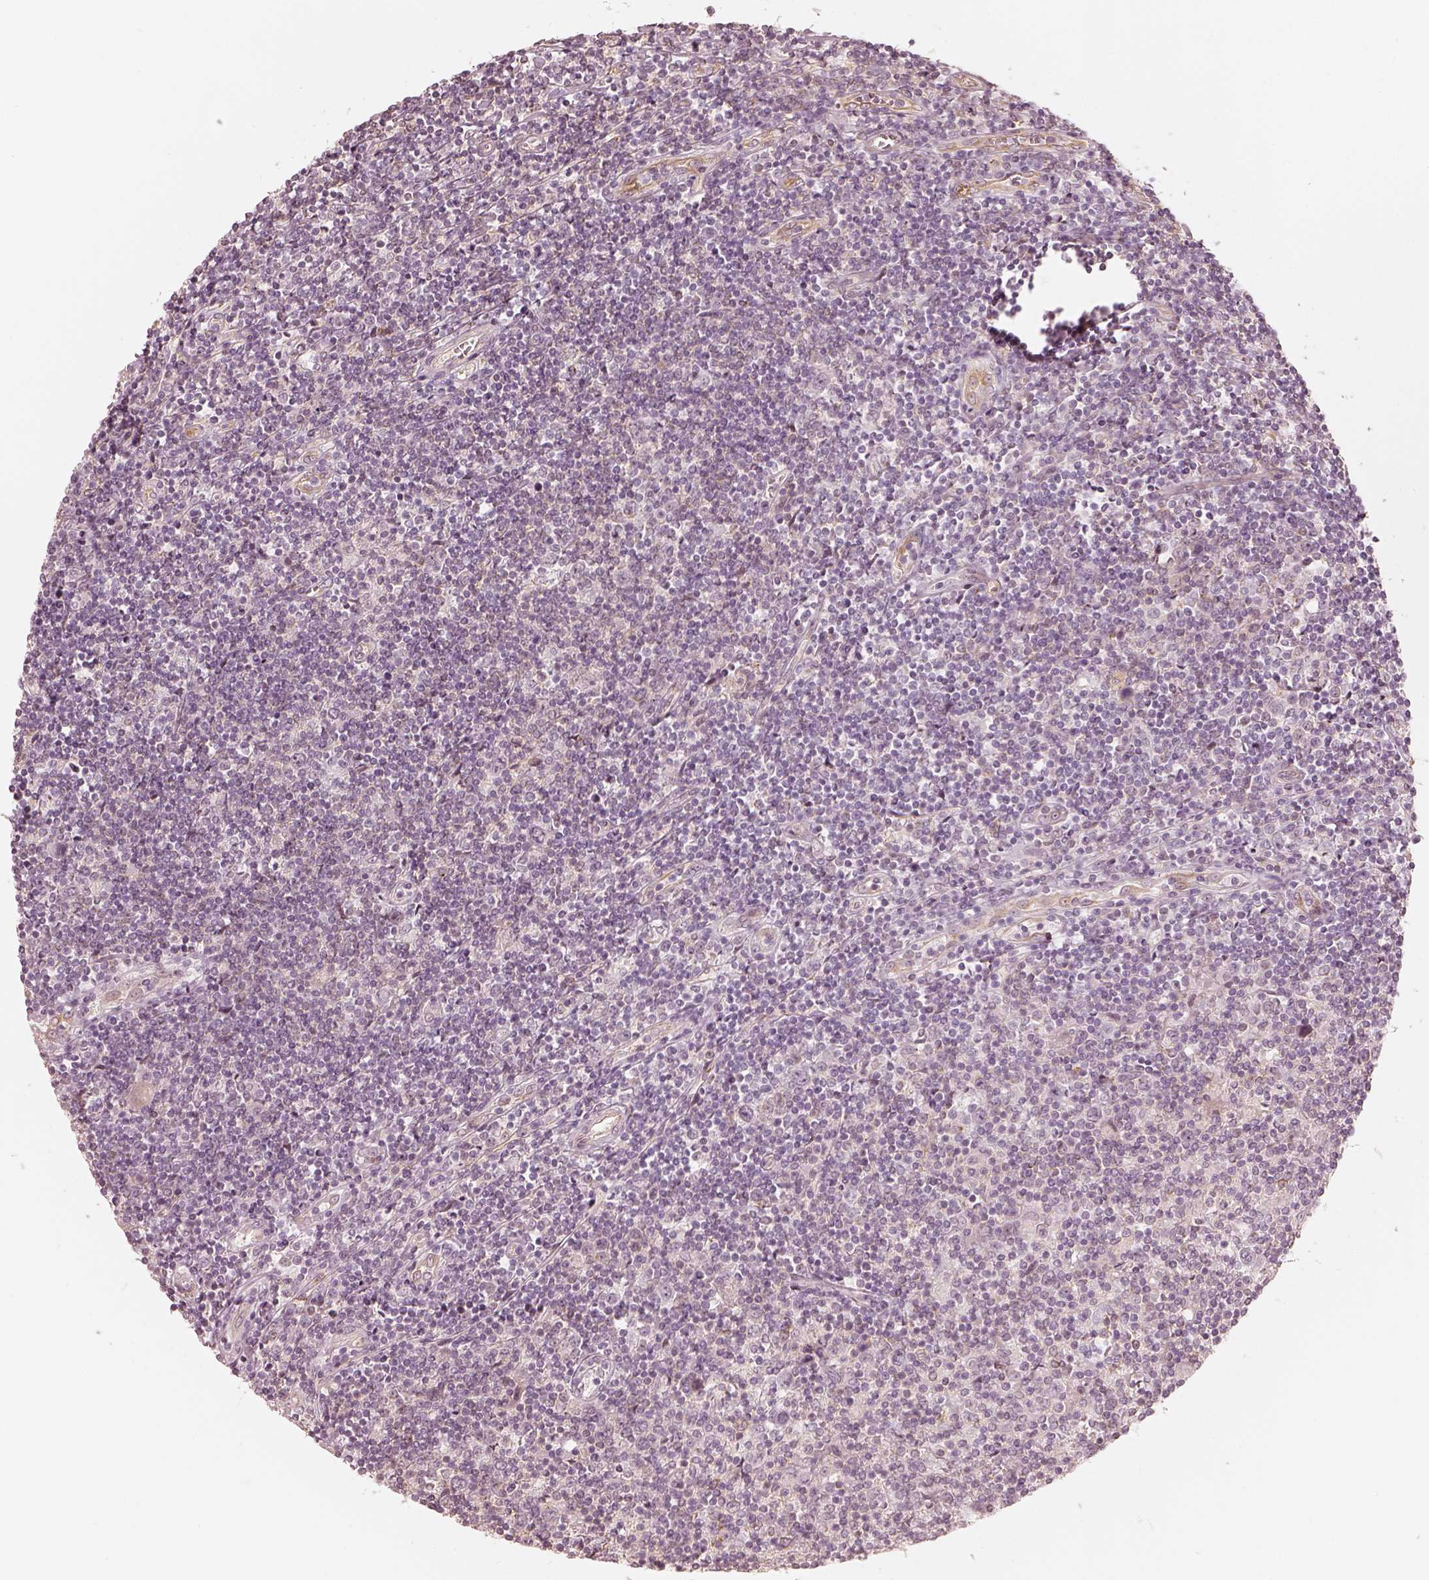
{"staining": {"intensity": "weak", "quantity": "25%-75%", "location": "cytoplasmic/membranous"}, "tissue": "lymphoma", "cell_type": "Tumor cells", "image_type": "cancer", "snomed": [{"axis": "morphology", "description": "Hodgkin's disease, NOS"}, {"axis": "topography", "description": "Lymph node"}], "caption": "Immunohistochemical staining of lymphoma shows low levels of weak cytoplasmic/membranous expression in about 25%-75% of tumor cells.", "gene": "GORASP2", "patient": {"sex": "male", "age": 40}}